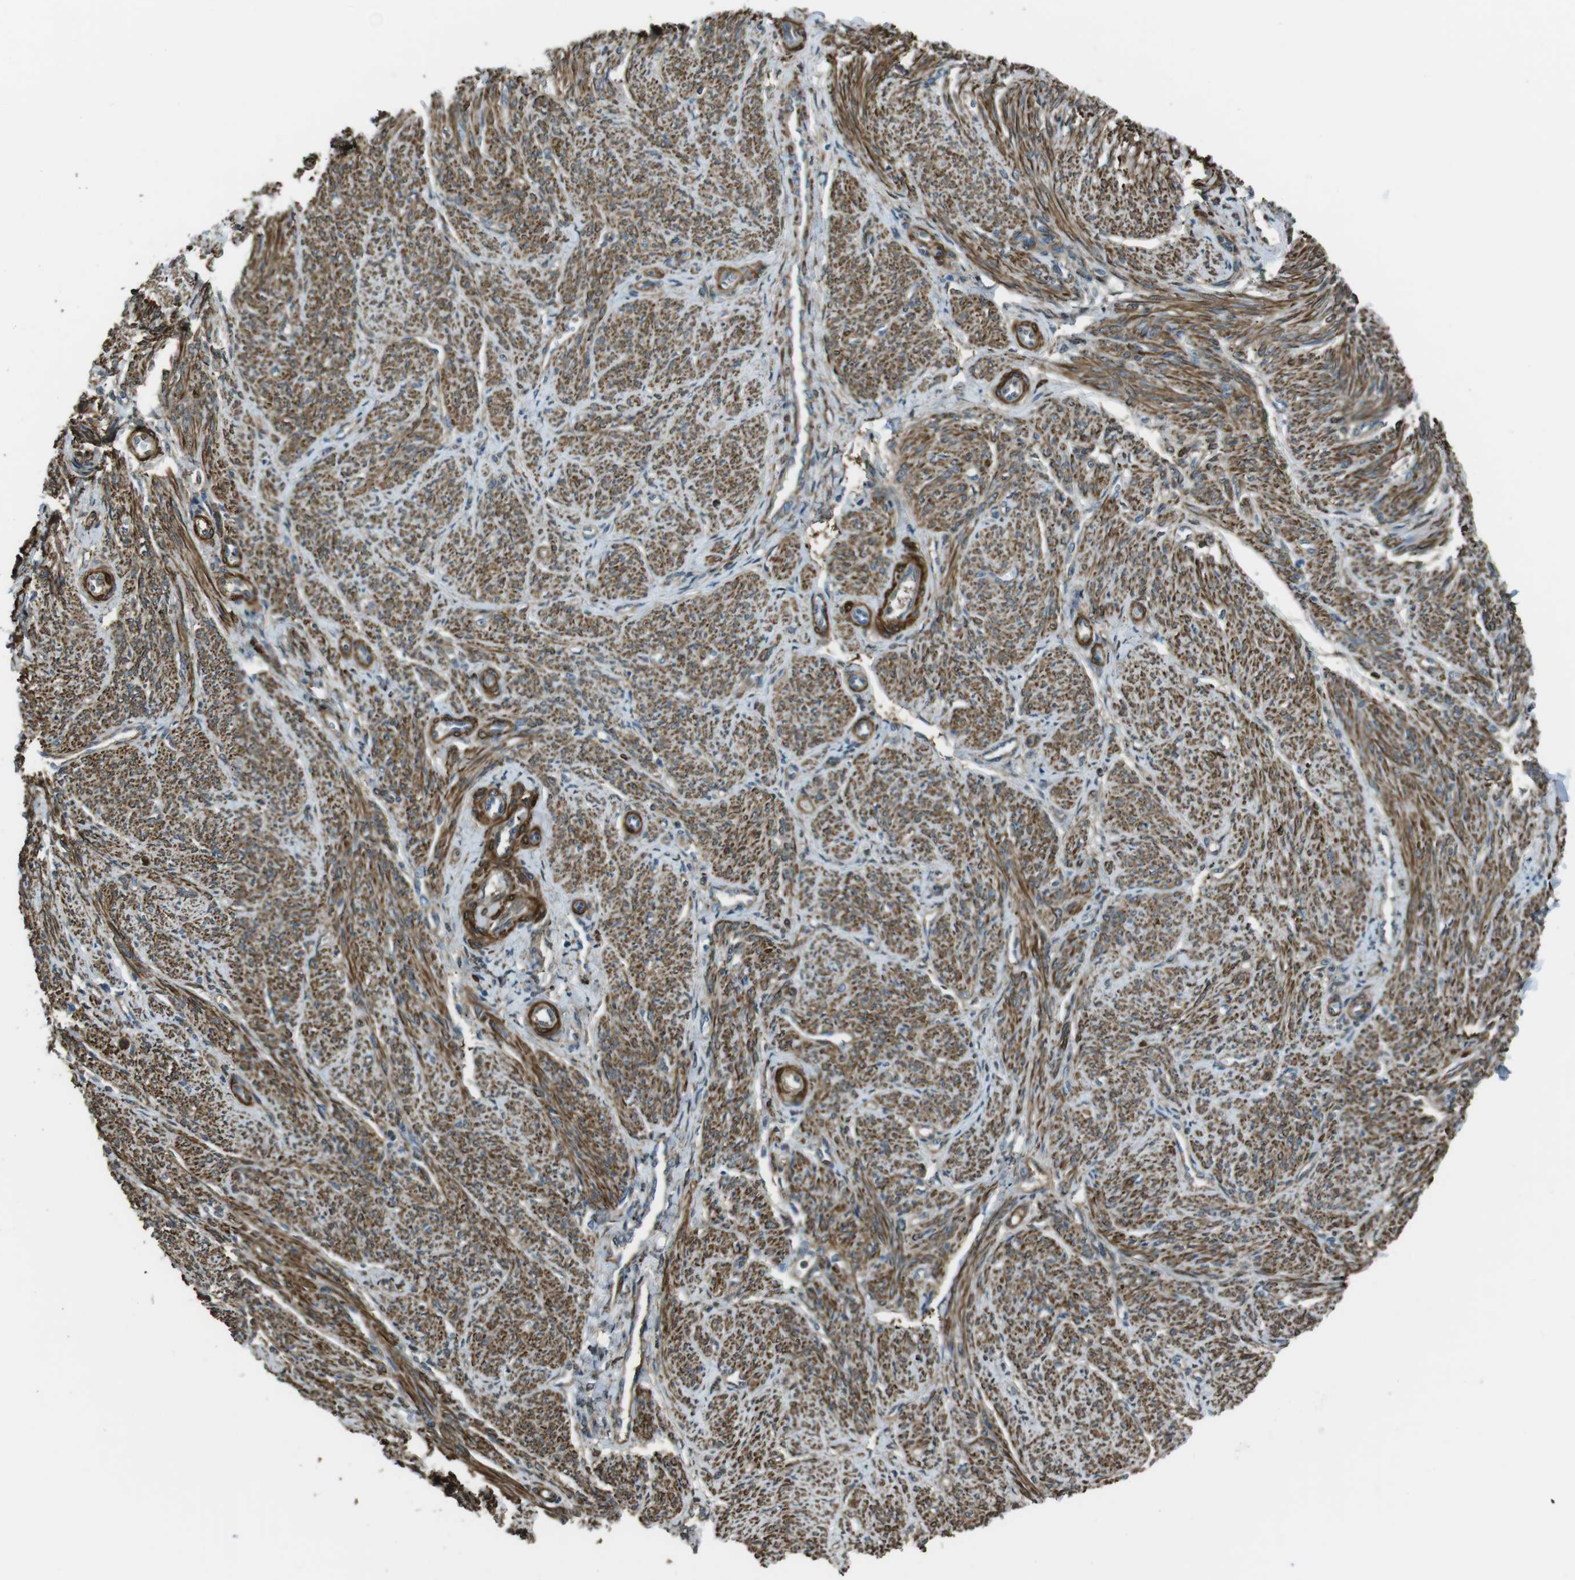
{"staining": {"intensity": "strong", "quantity": ">75%", "location": "cytoplasmic/membranous"}, "tissue": "smooth muscle", "cell_type": "Smooth muscle cells", "image_type": "normal", "snomed": [{"axis": "morphology", "description": "Normal tissue, NOS"}, {"axis": "topography", "description": "Smooth muscle"}], "caption": "A high amount of strong cytoplasmic/membranous staining is seen in approximately >75% of smooth muscle cells in normal smooth muscle. (Brightfield microscopy of DAB IHC at high magnification).", "gene": "SFT2D1", "patient": {"sex": "female", "age": 65}}